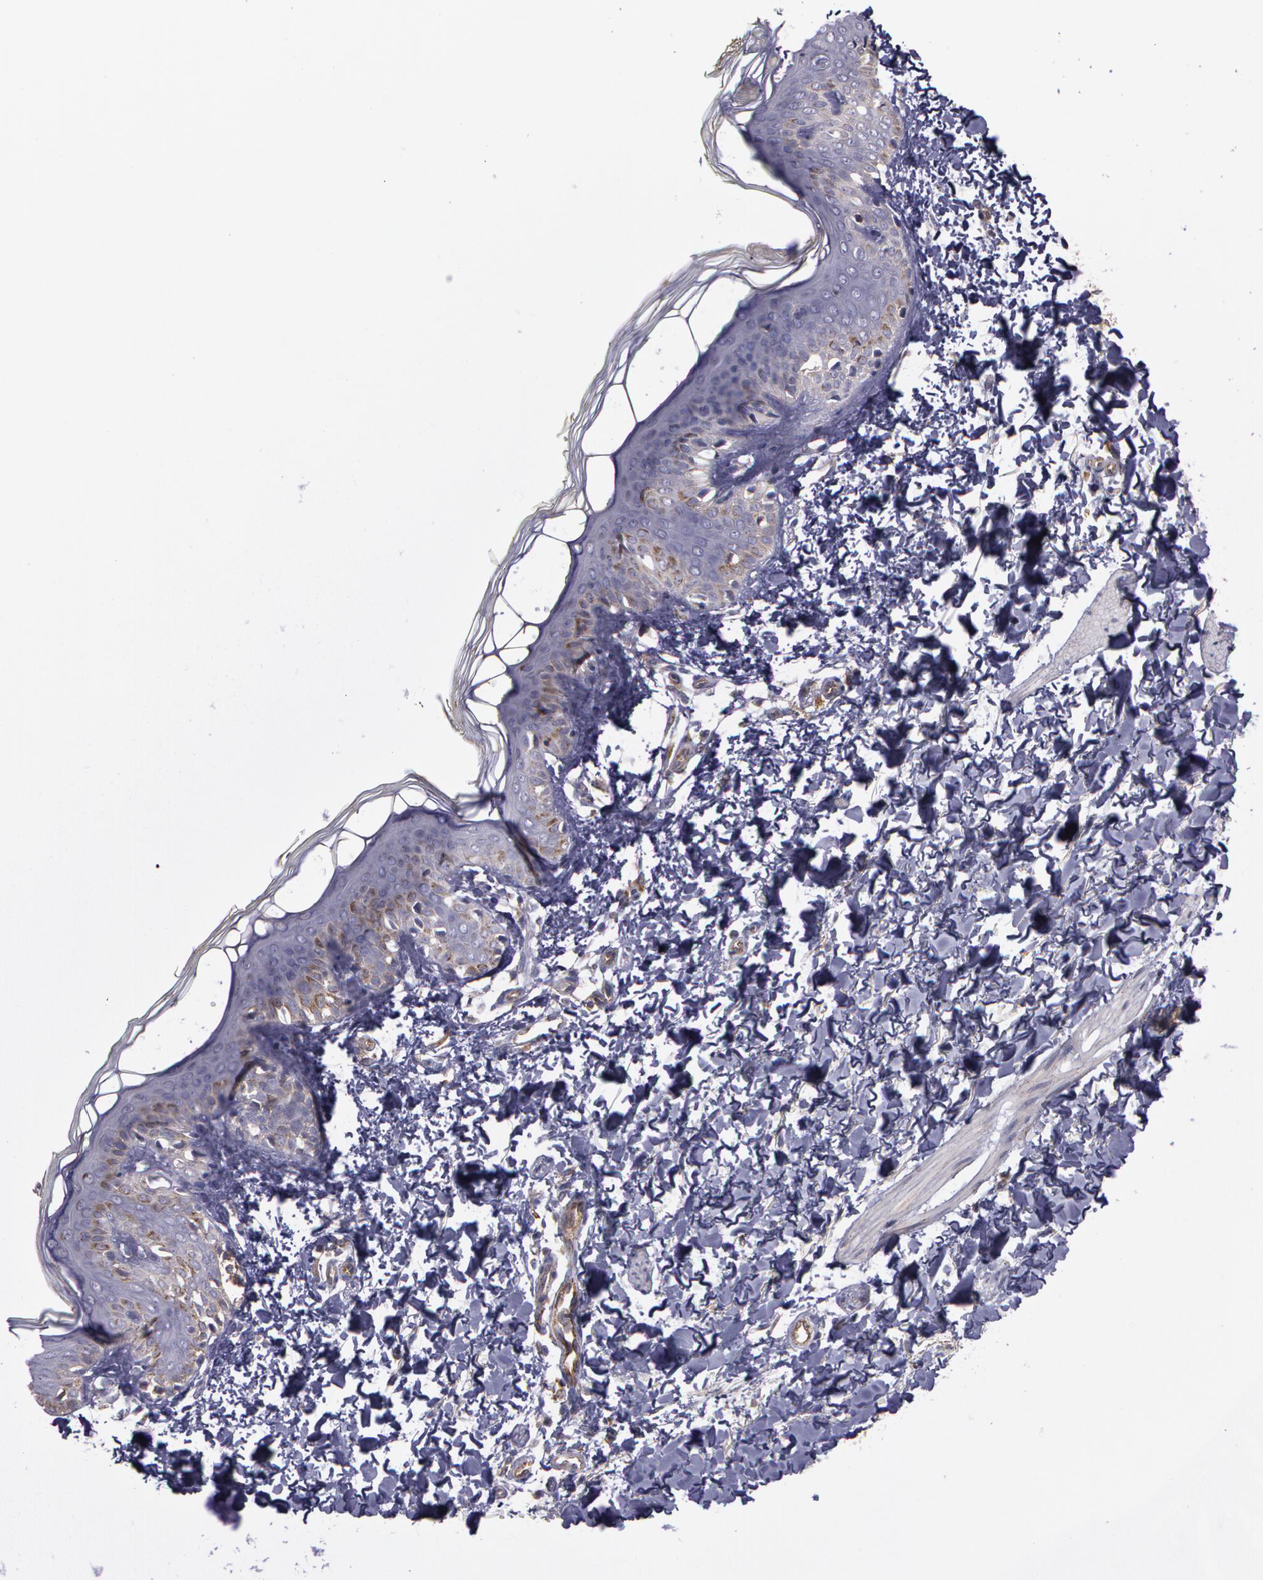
{"staining": {"intensity": "negative", "quantity": "none", "location": "none"}, "tissue": "skin", "cell_type": "Fibroblasts", "image_type": "normal", "snomed": [{"axis": "morphology", "description": "Normal tissue, NOS"}, {"axis": "topography", "description": "Skin"}], "caption": "Fibroblasts are negative for protein expression in benign human skin. (DAB (3,3'-diaminobenzidine) immunohistochemistry (IHC) visualized using brightfield microscopy, high magnification).", "gene": "FLOT2", "patient": {"sex": "female", "age": 4}}